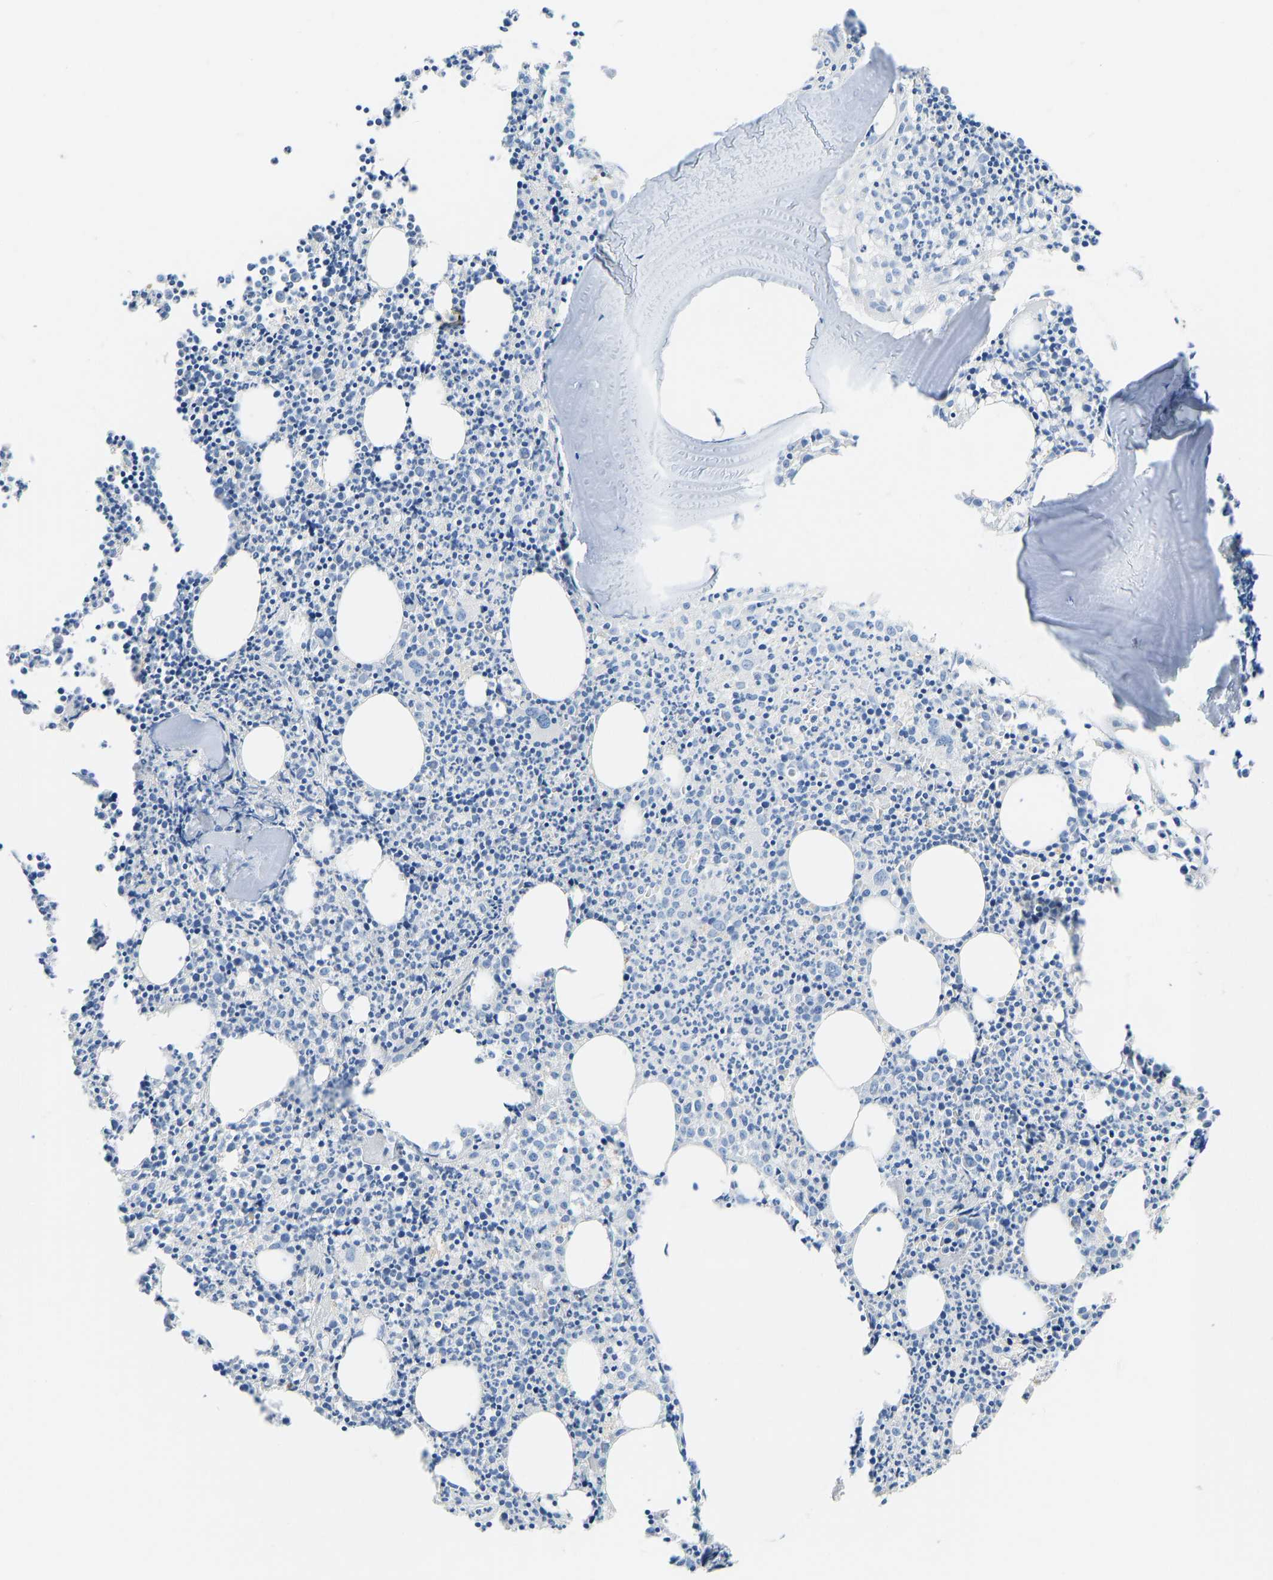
{"staining": {"intensity": "negative", "quantity": "none", "location": "none"}, "tissue": "bone marrow", "cell_type": "Hematopoietic cells", "image_type": "normal", "snomed": [{"axis": "morphology", "description": "Normal tissue, NOS"}, {"axis": "morphology", "description": "Inflammation, NOS"}, {"axis": "topography", "description": "Bone marrow"}], "caption": "Immunohistochemistry (IHC) histopathology image of benign human bone marrow stained for a protein (brown), which demonstrates no positivity in hematopoietic cells.", "gene": "ATP1A1", "patient": {"sex": "female", "age": 53}}